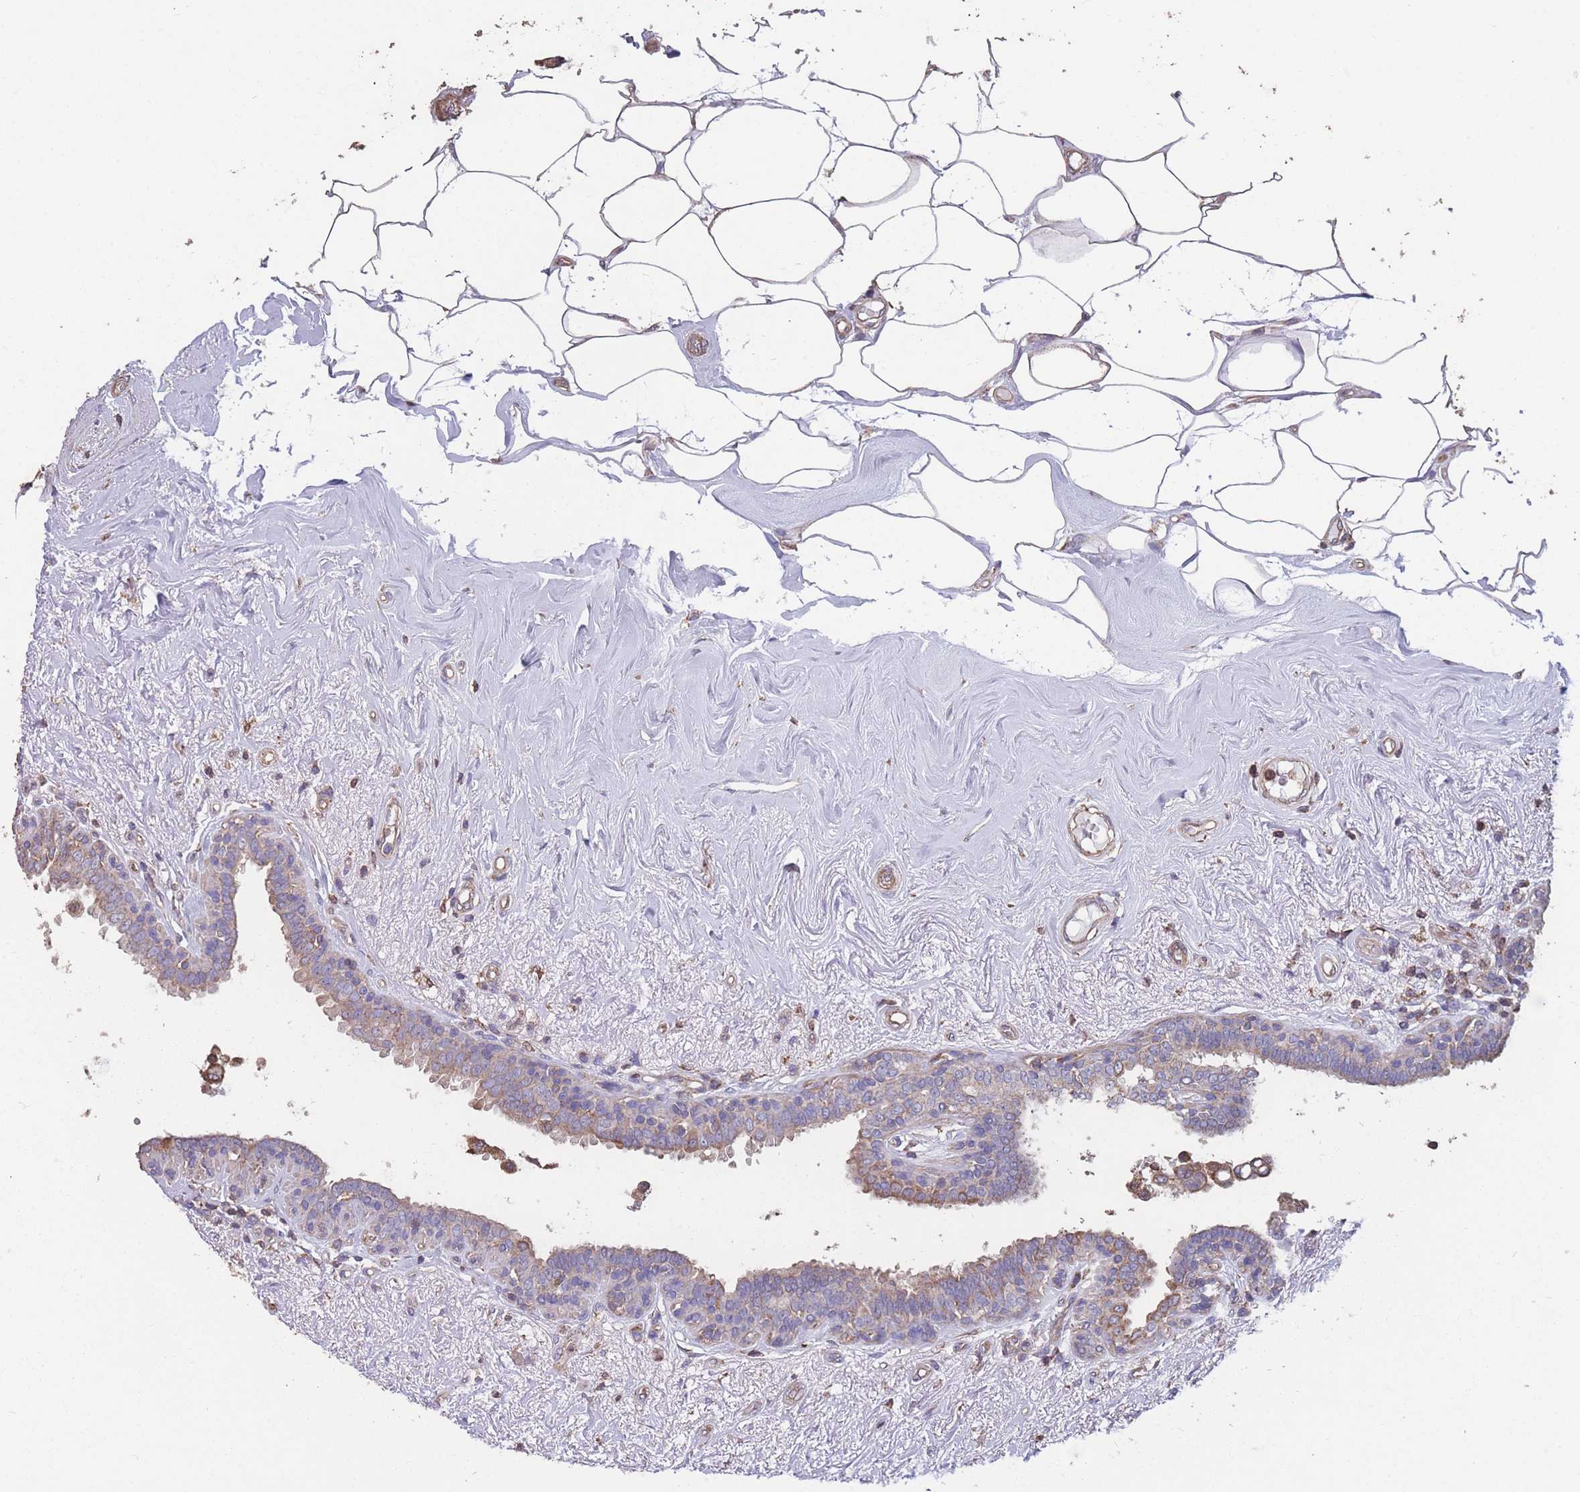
{"staining": {"intensity": "weak", "quantity": "<25%", "location": "cytoplasmic/membranous"}, "tissue": "breast cancer", "cell_type": "Tumor cells", "image_type": "cancer", "snomed": [{"axis": "morphology", "description": "Duct carcinoma"}, {"axis": "topography", "description": "Breast"}], "caption": "Immunohistochemistry photomicrograph of neoplastic tissue: human breast cancer (infiltrating ductal carcinoma) stained with DAB reveals no significant protein positivity in tumor cells.", "gene": "NUDT21", "patient": {"sex": "female", "age": 73}}